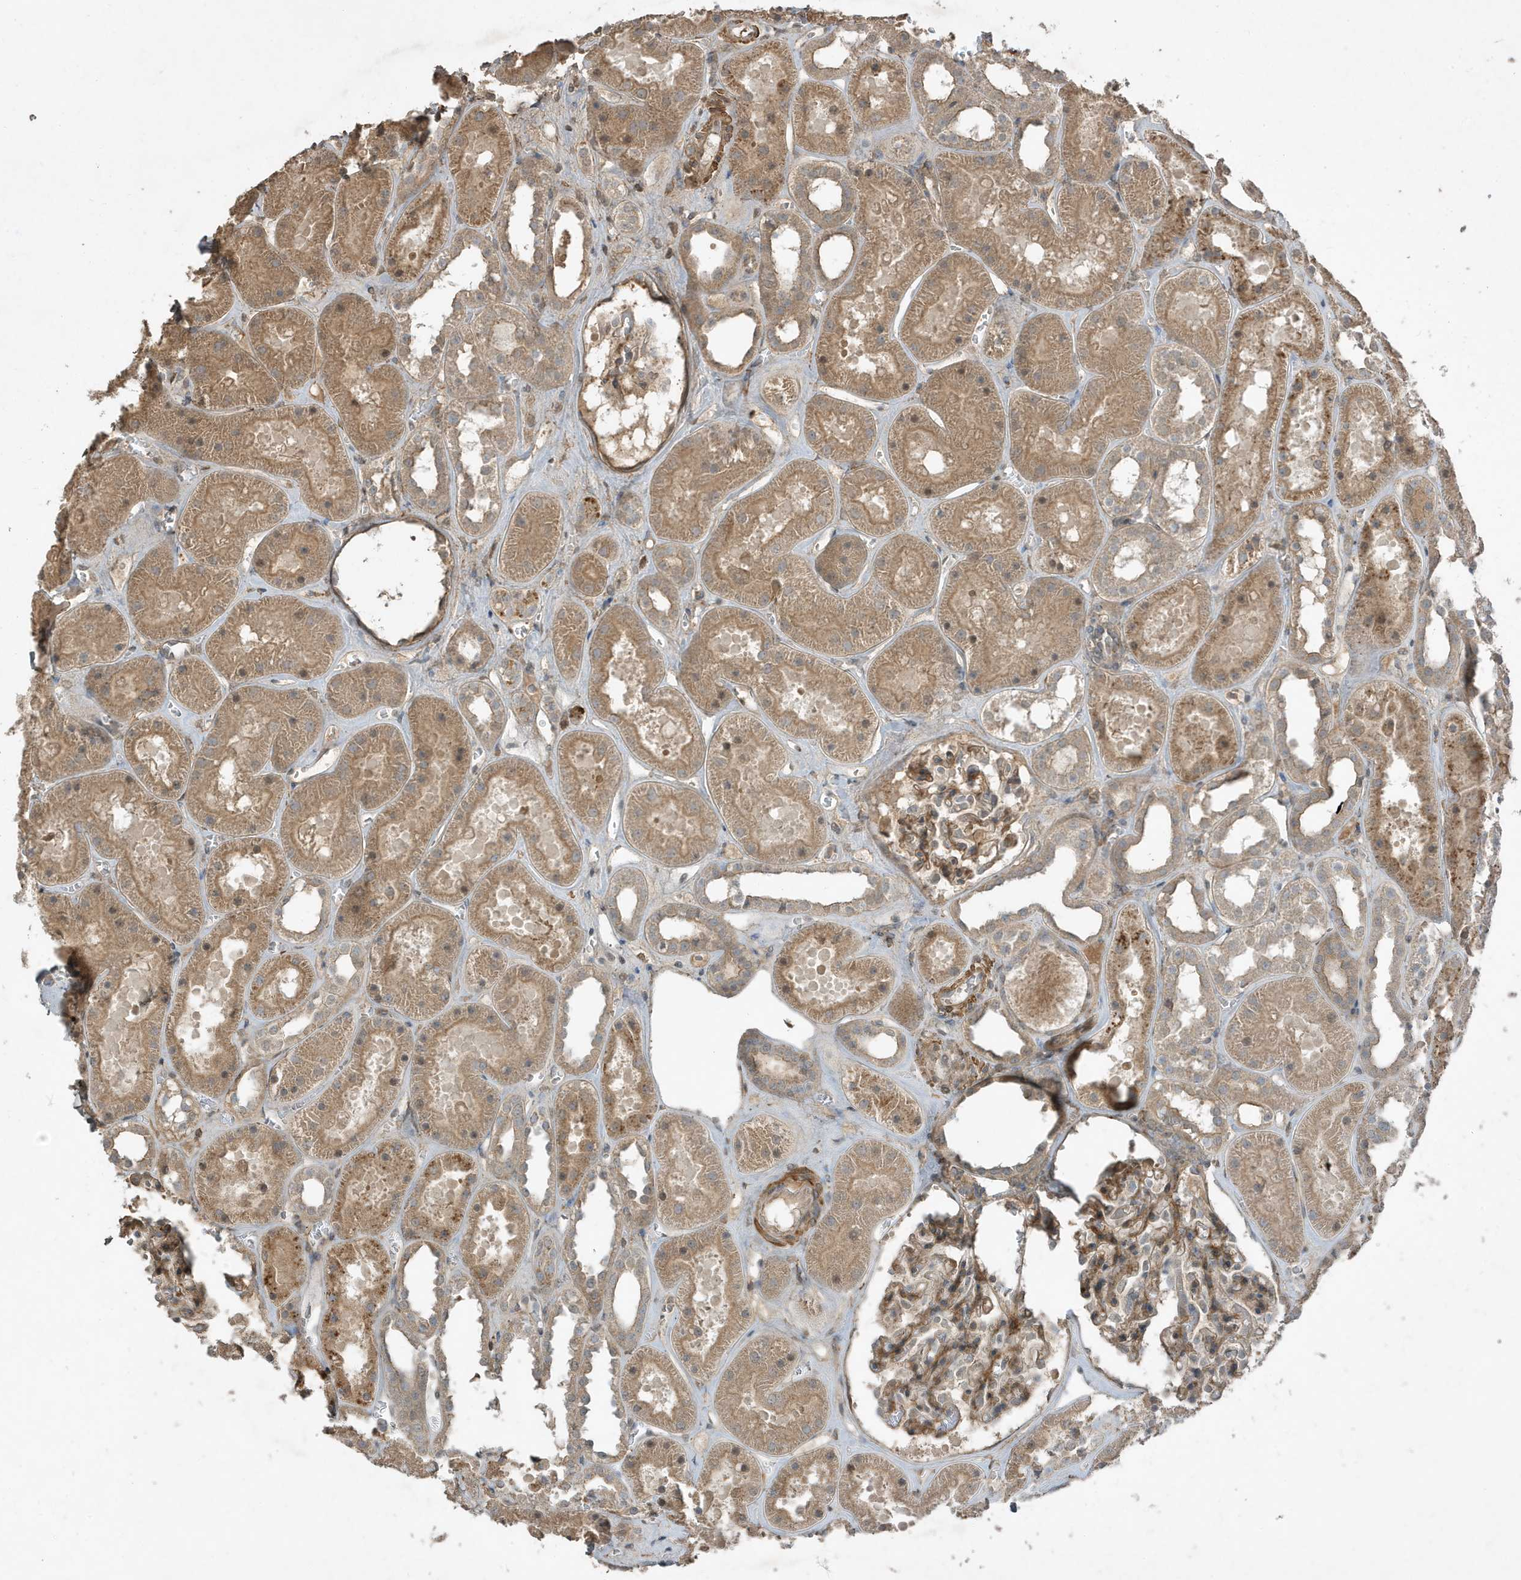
{"staining": {"intensity": "moderate", "quantity": ">75%", "location": "cytoplasmic/membranous"}, "tissue": "kidney", "cell_type": "Cells in glomeruli", "image_type": "normal", "snomed": [{"axis": "morphology", "description": "Normal tissue, NOS"}, {"axis": "topography", "description": "Kidney"}], "caption": "Unremarkable kidney was stained to show a protein in brown. There is medium levels of moderate cytoplasmic/membranous staining in about >75% of cells in glomeruli.", "gene": "PRRT3", "patient": {"sex": "female", "age": 41}}